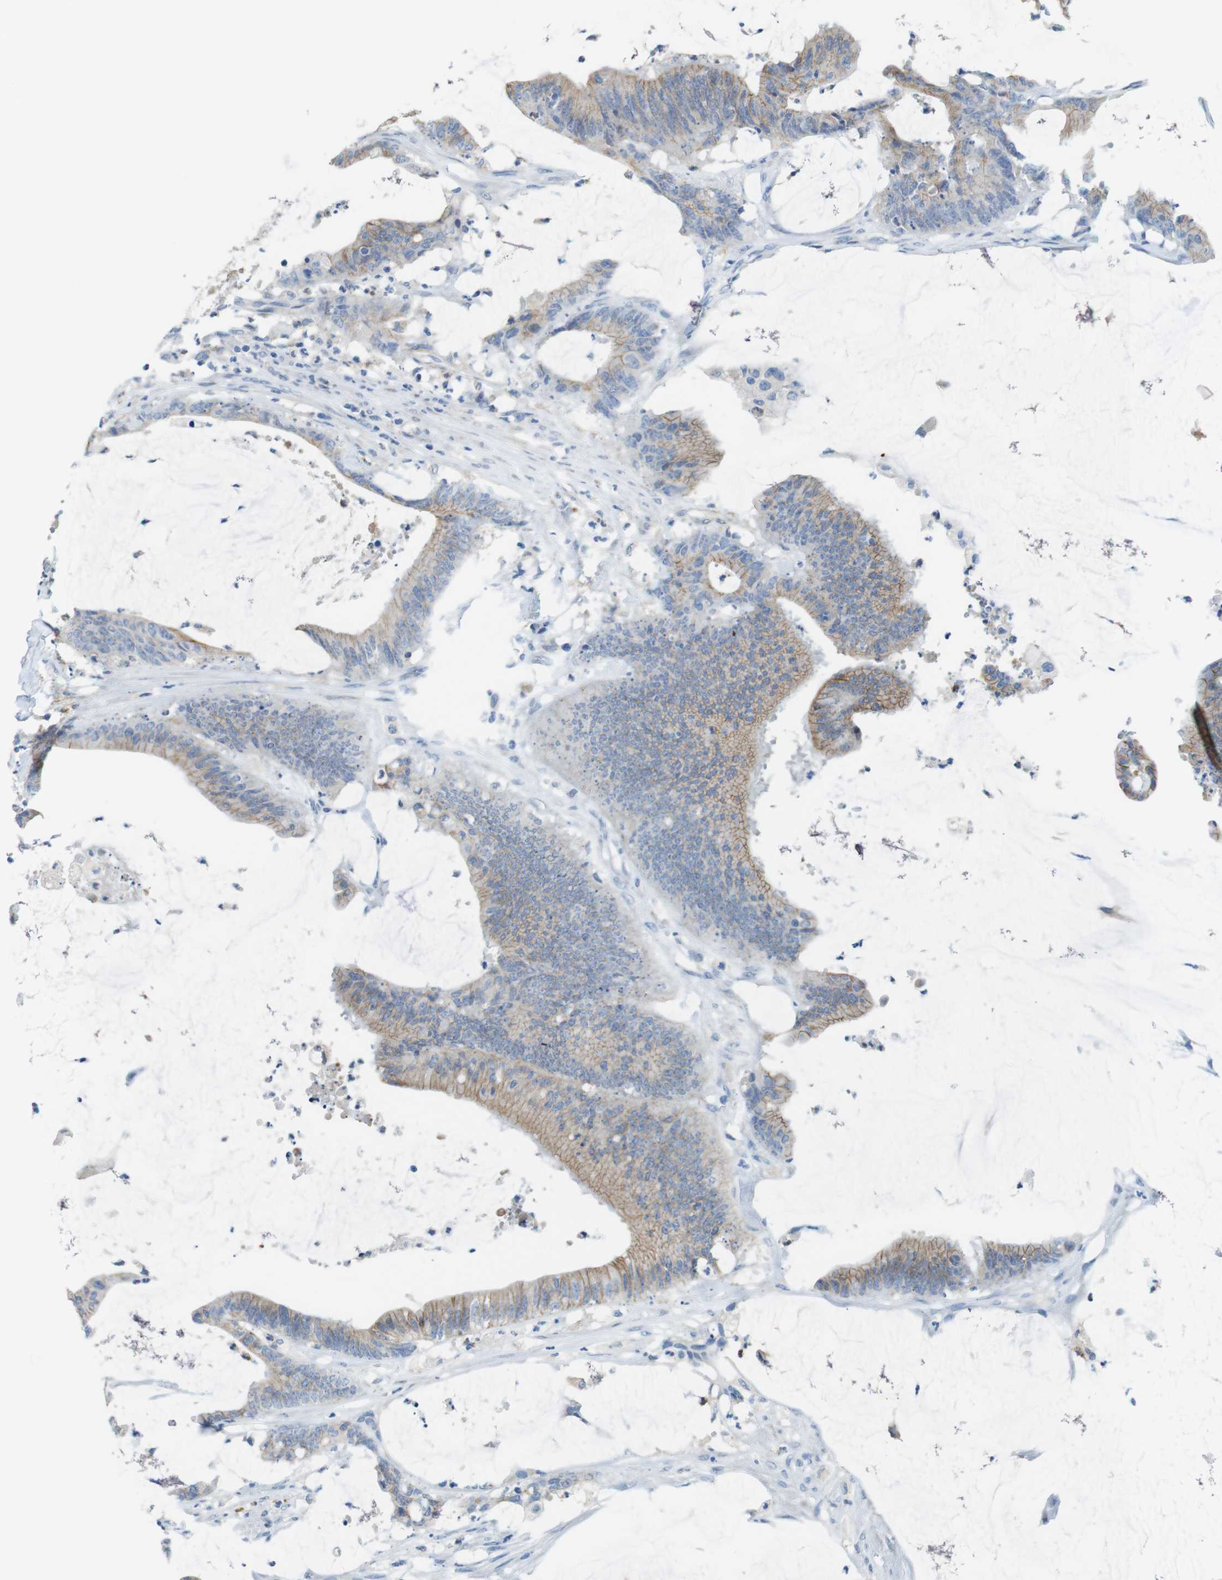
{"staining": {"intensity": "weak", "quantity": "25%-75%", "location": "cytoplasmic/membranous"}, "tissue": "colorectal cancer", "cell_type": "Tumor cells", "image_type": "cancer", "snomed": [{"axis": "morphology", "description": "Adenocarcinoma, NOS"}, {"axis": "topography", "description": "Rectum"}], "caption": "About 25%-75% of tumor cells in colorectal cancer show weak cytoplasmic/membranous protein positivity as visualized by brown immunohistochemical staining.", "gene": "CLMN", "patient": {"sex": "female", "age": 66}}